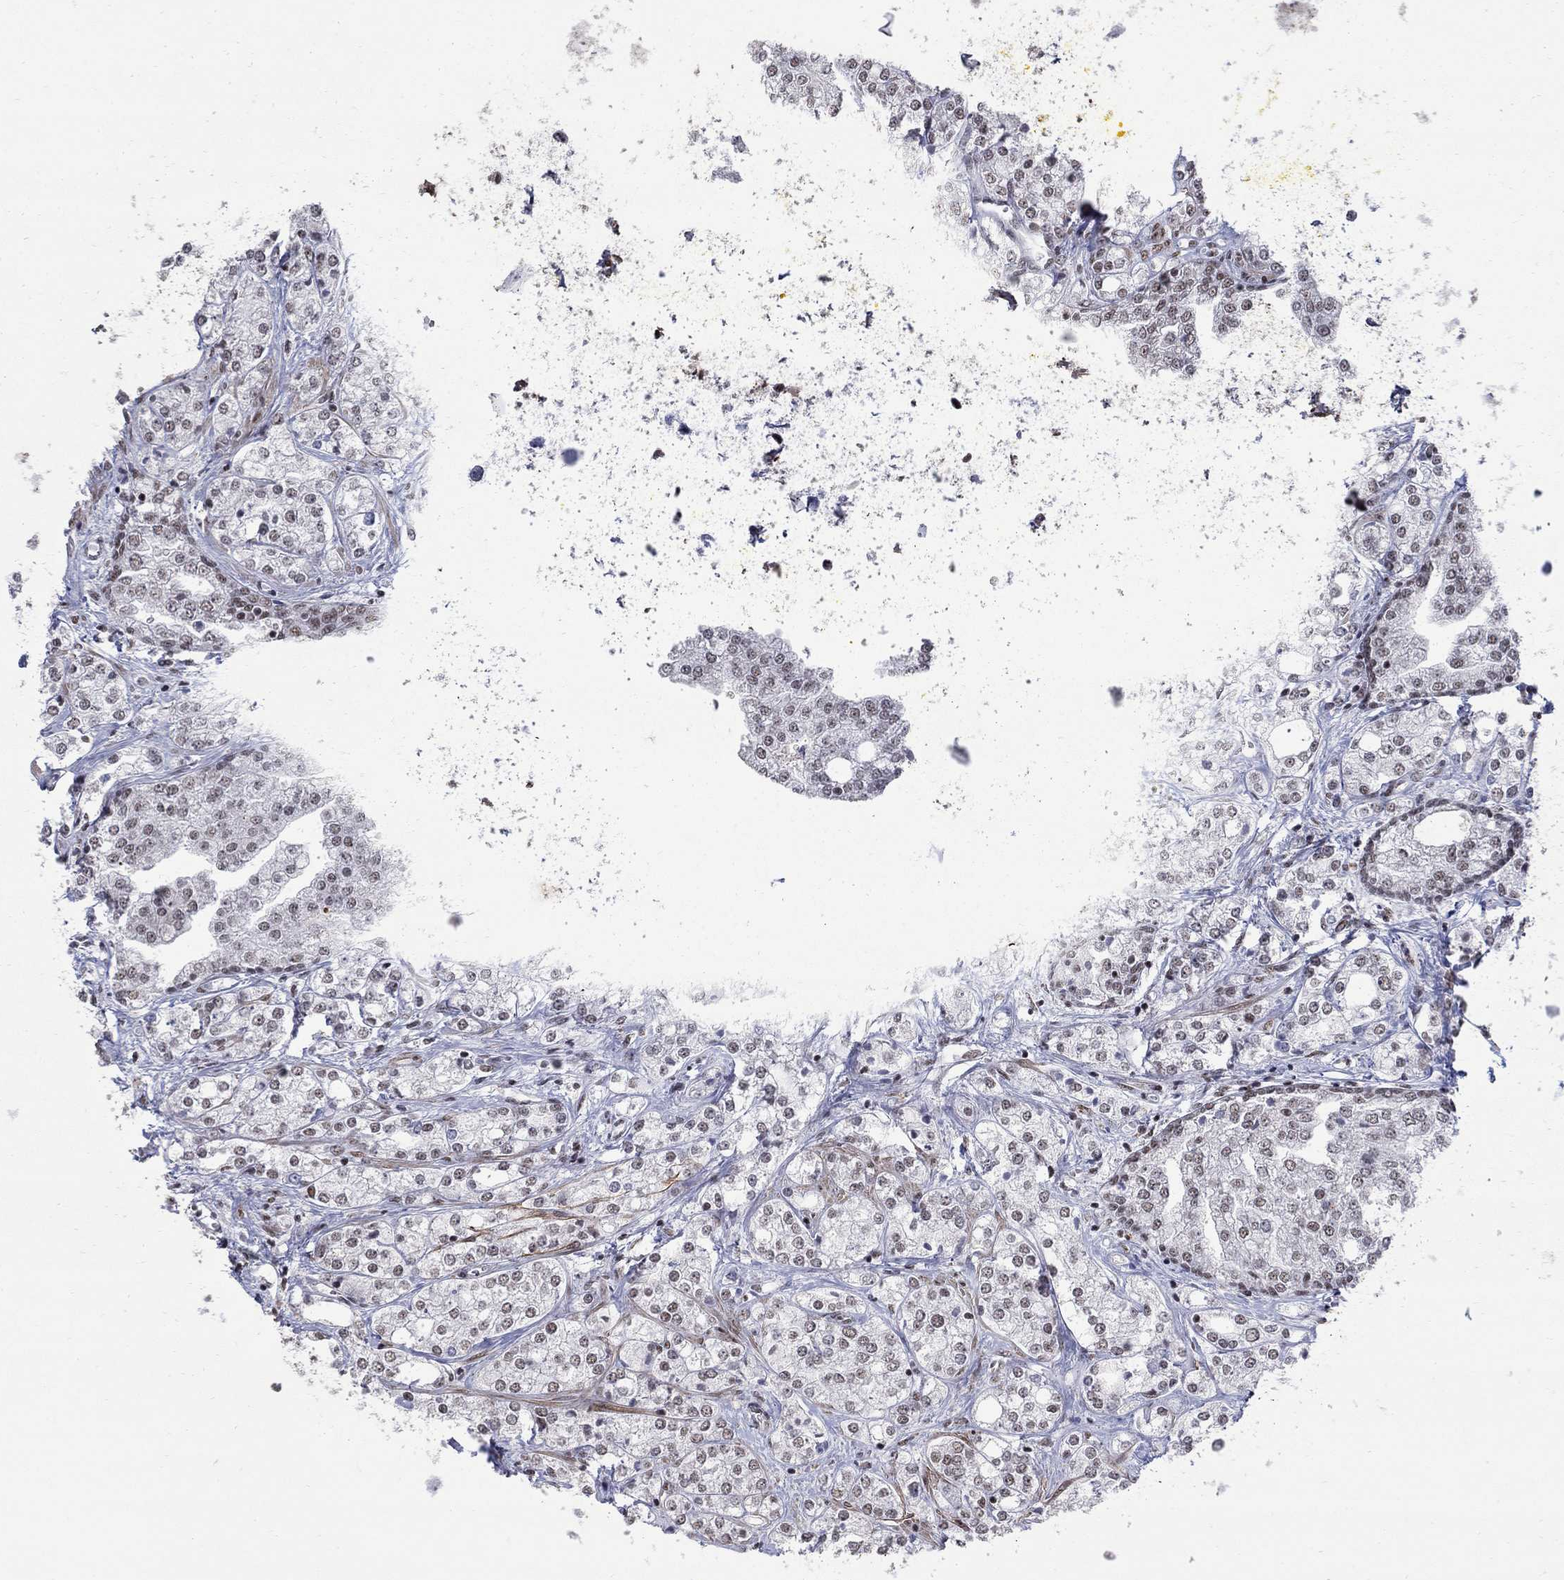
{"staining": {"intensity": "weak", "quantity": "25%-75%", "location": "nuclear"}, "tissue": "prostate cancer", "cell_type": "Tumor cells", "image_type": "cancer", "snomed": [{"axis": "morphology", "description": "Adenocarcinoma, NOS"}, {"axis": "topography", "description": "Prostate and seminal vesicle, NOS"}, {"axis": "topography", "description": "Prostate"}], "caption": "Adenocarcinoma (prostate) was stained to show a protein in brown. There is low levels of weak nuclear staining in about 25%-75% of tumor cells.", "gene": "PNISR", "patient": {"sex": "male", "age": 62}}